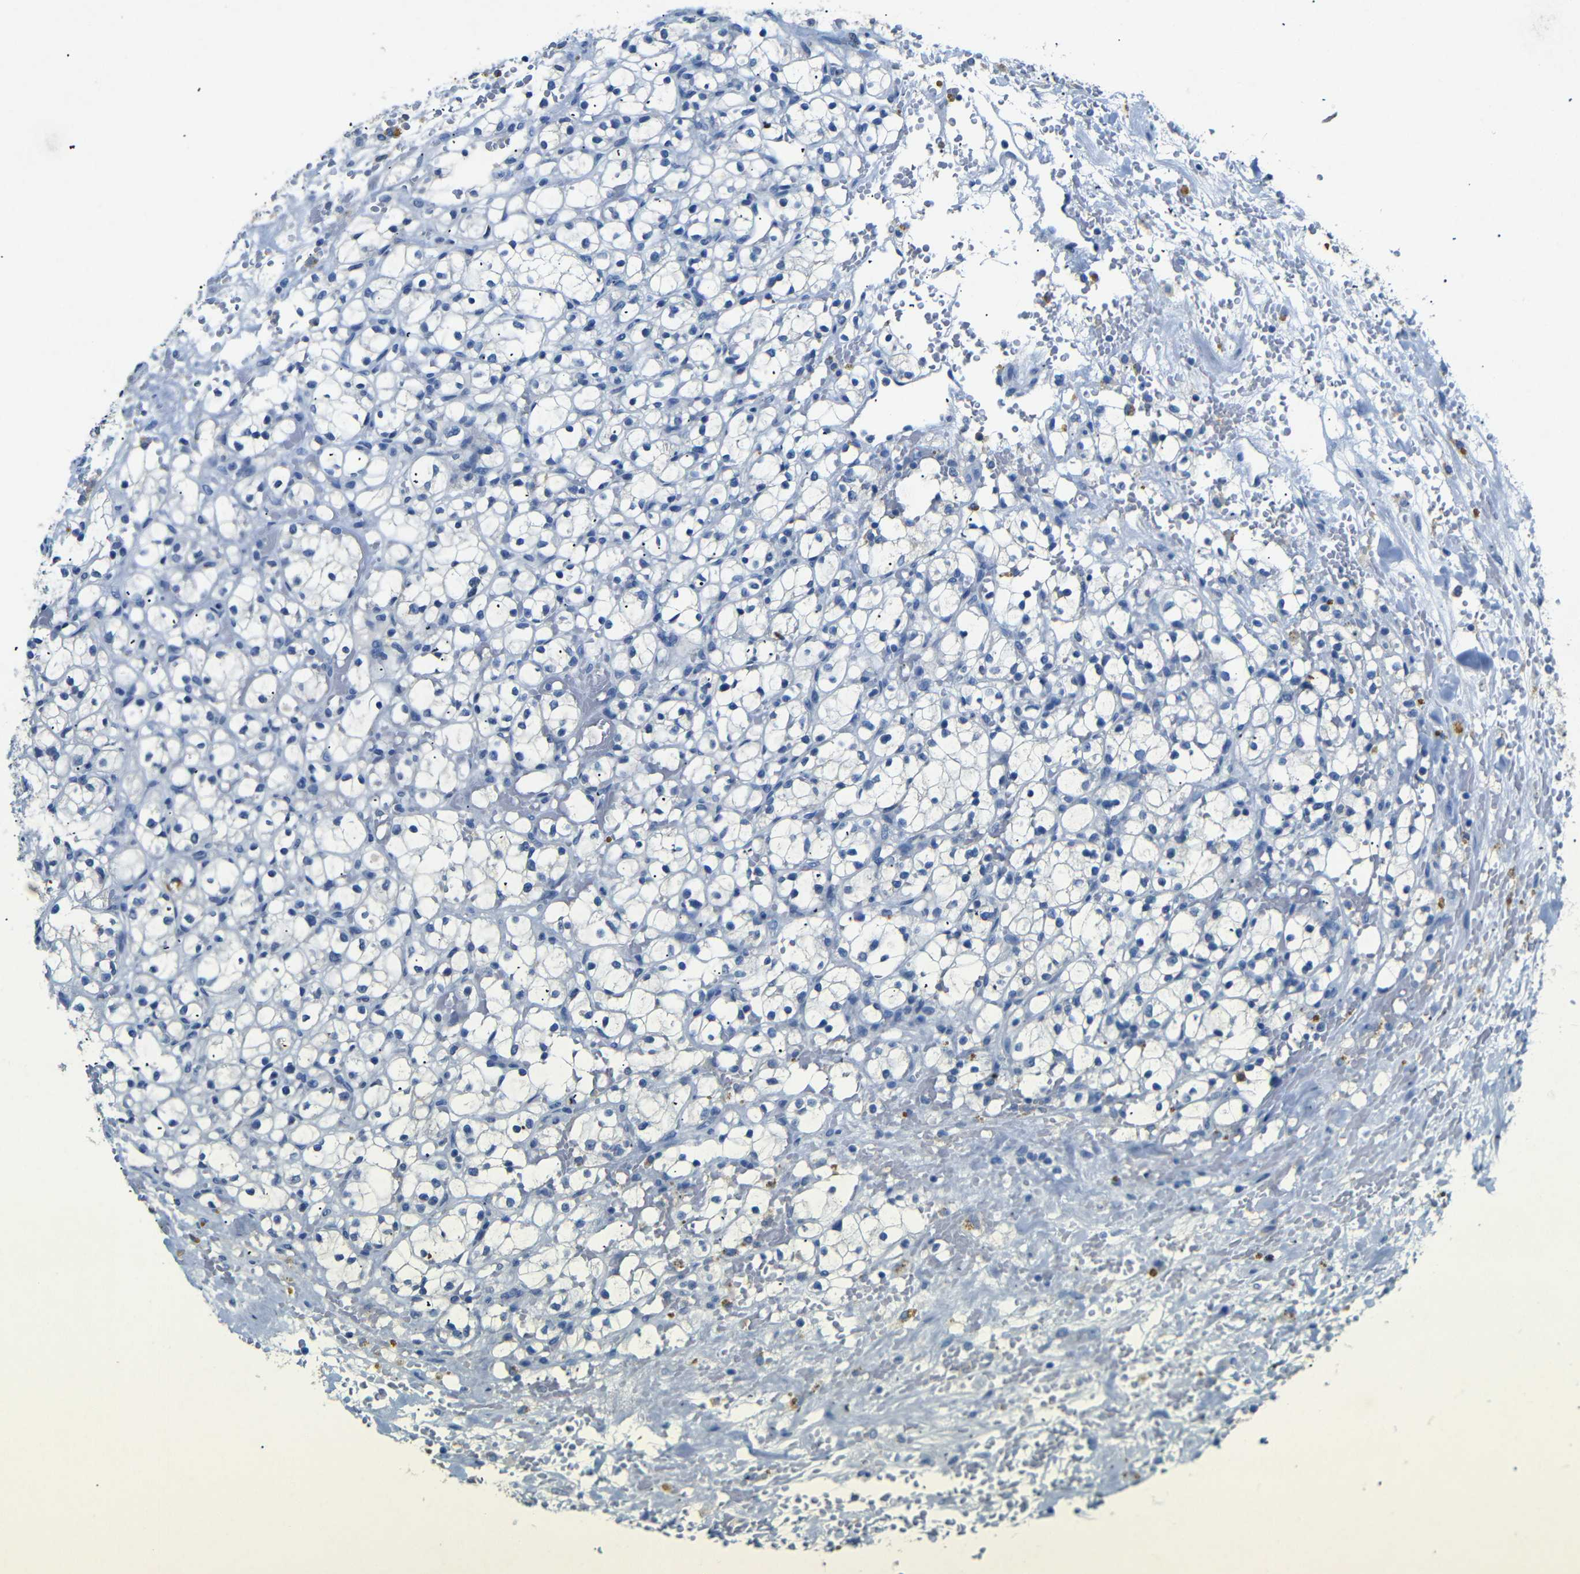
{"staining": {"intensity": "negative", "quantity": "none", "location": "none"}, "tissue": "renal cancer", "cell_type": "Tumor cells", "image_type": "cancer", "snomed": [{"axis": "morphology", "description": "Adenocarcinoma, NOS"}, {"axis": "topography", "description": "Kidney"}], "caption": "Renal adenocarcinoma stained for a protein using immunohistochemistry demonstrates no staining tumor cells.", "gene": "INCENP", "patient": {"sex": "male", "age": 61}}